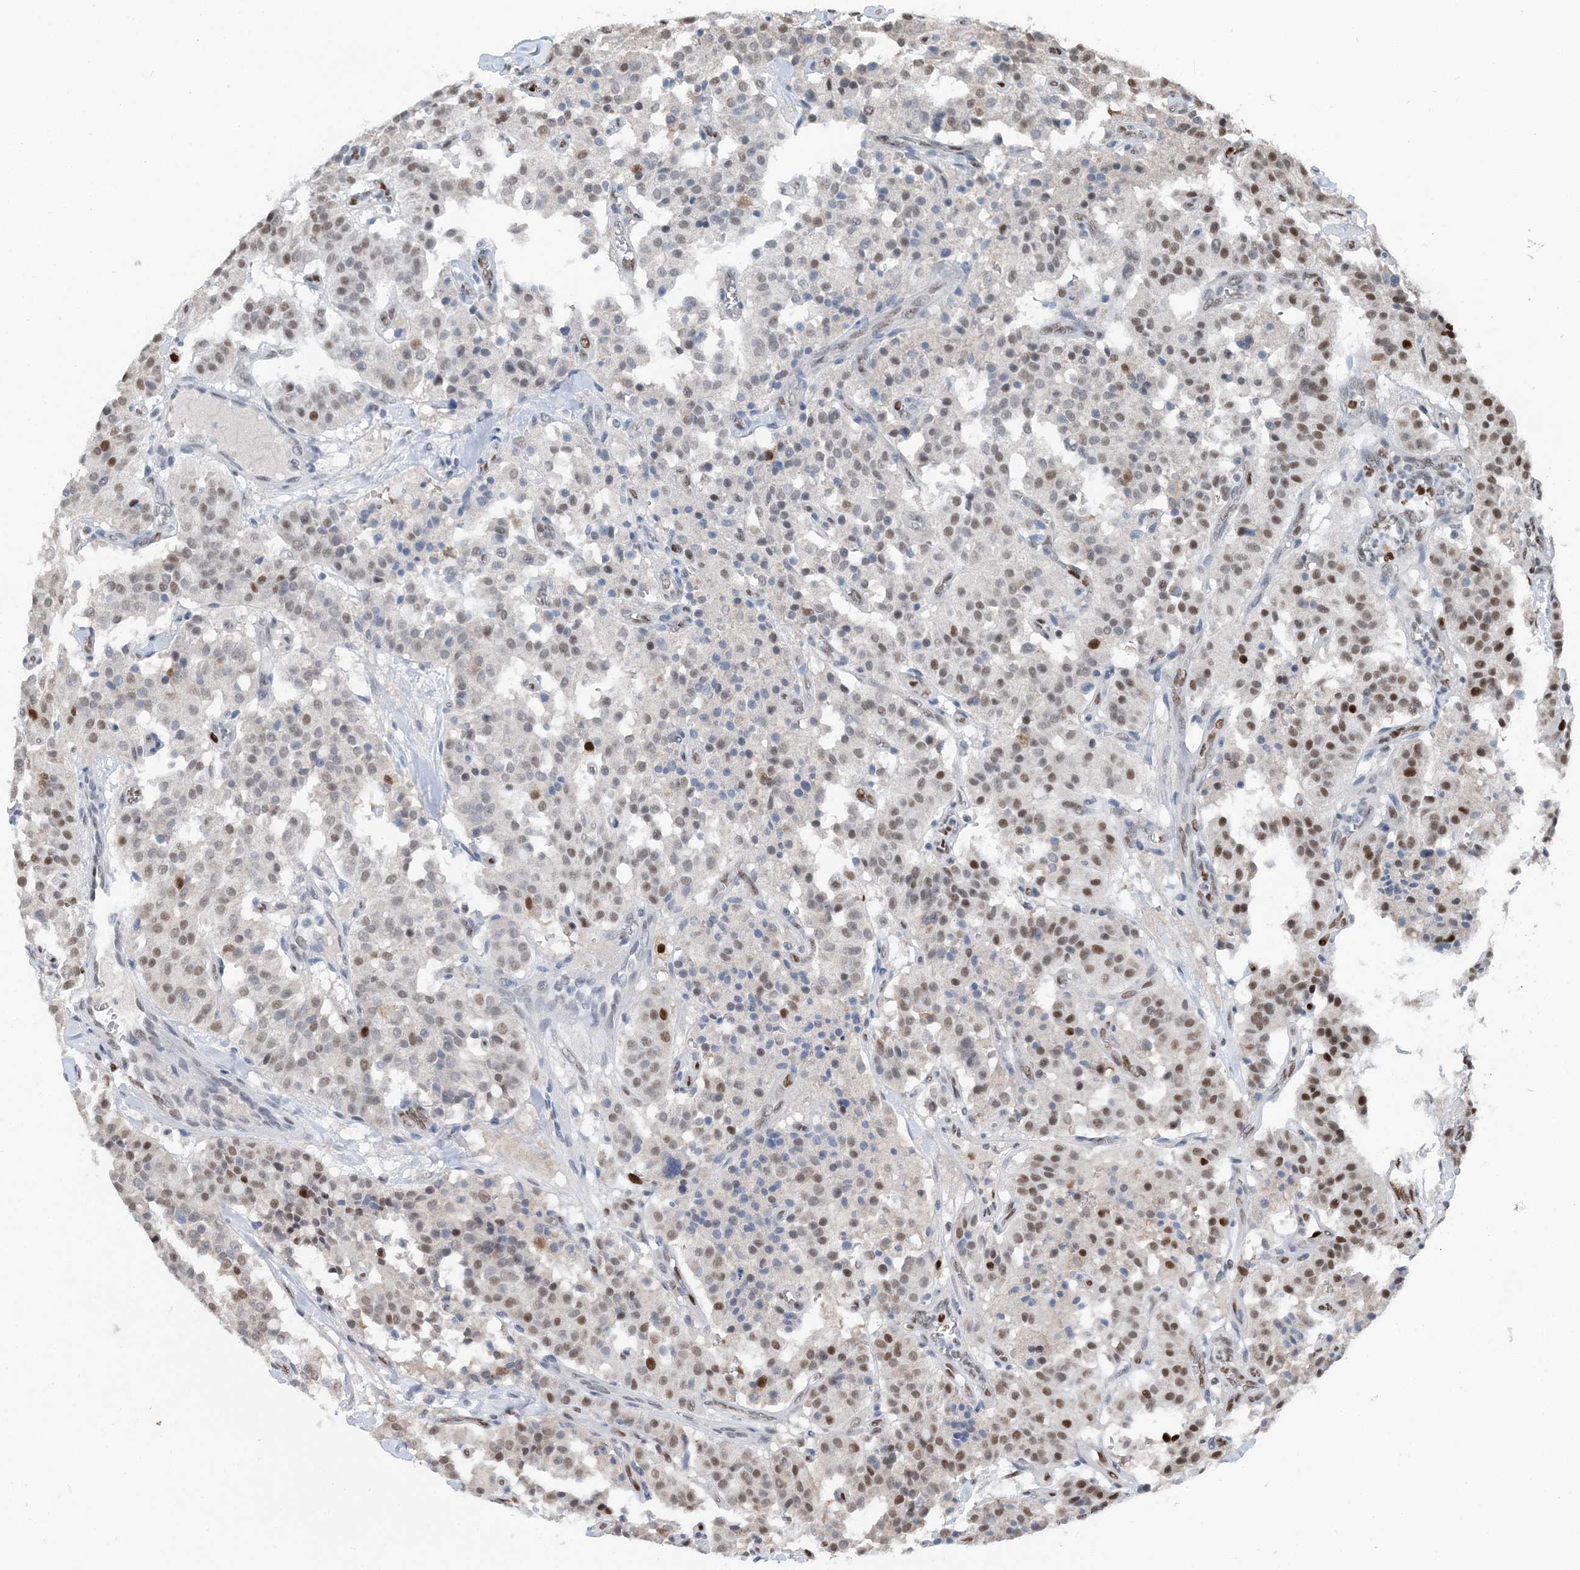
{"staining": {"intensity": "moderate", "quantity": "25%-75%", "location": "nuclear"}, "tissue": "carcinoid", "cell_type": "Tumor cells", "image_type": "cancer", "snomed": [{"axis": "morphology", "description": "Carcinoid, malignant, NOS"}, {"axis": "topography", "description": "Lung"}], "caption": "About 25%-75% of tumor cells in carcinoid (malignant) show moderate nuclear protein positivity as visualized by brown immunohistochemical staining.", "gene": "HAT1", "patient": {"sex": "male", "age": 30}}